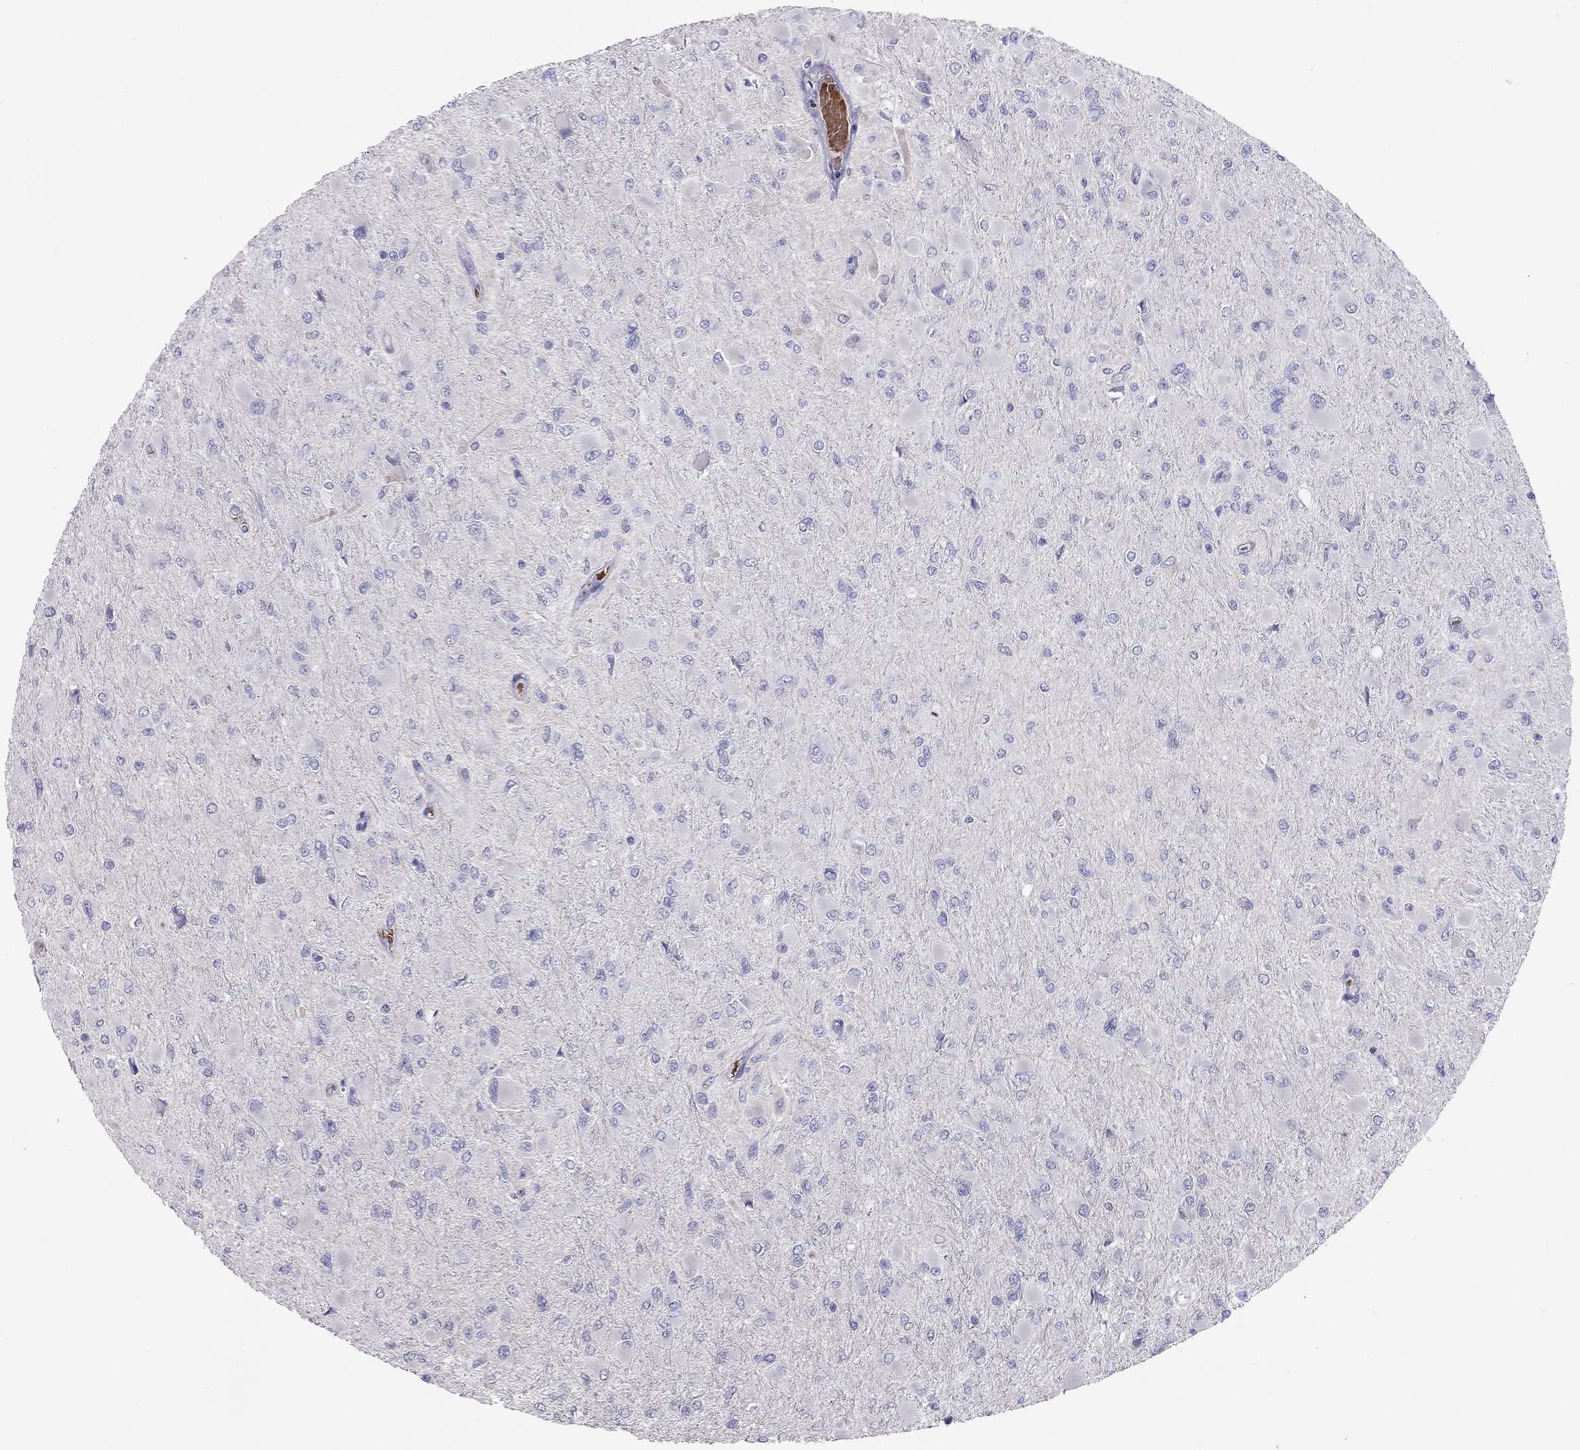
{"staining": {"intensity": "negative", "quantity": "none", "location": "none"}, "tissue": "glioma", "cell_type": "Tumor cells", "image_type": "cancer", "snomed": [{"axis": "morphology", "description": "Glioma, malignant, High grade"}, {"axis": "topography", "description": "Cerebral cortex"}], "caption": "Tumor cells show no significant positivity in glioma. The staining was performed using DAB (3,3'-diaminobenzidine) to visualize the protein expression in brown, while the nuclei were stained in blue with hematoxylin (Magnification: 20x).", "gene": "RHD", "patient": {"sex": "female", "age": 36}}